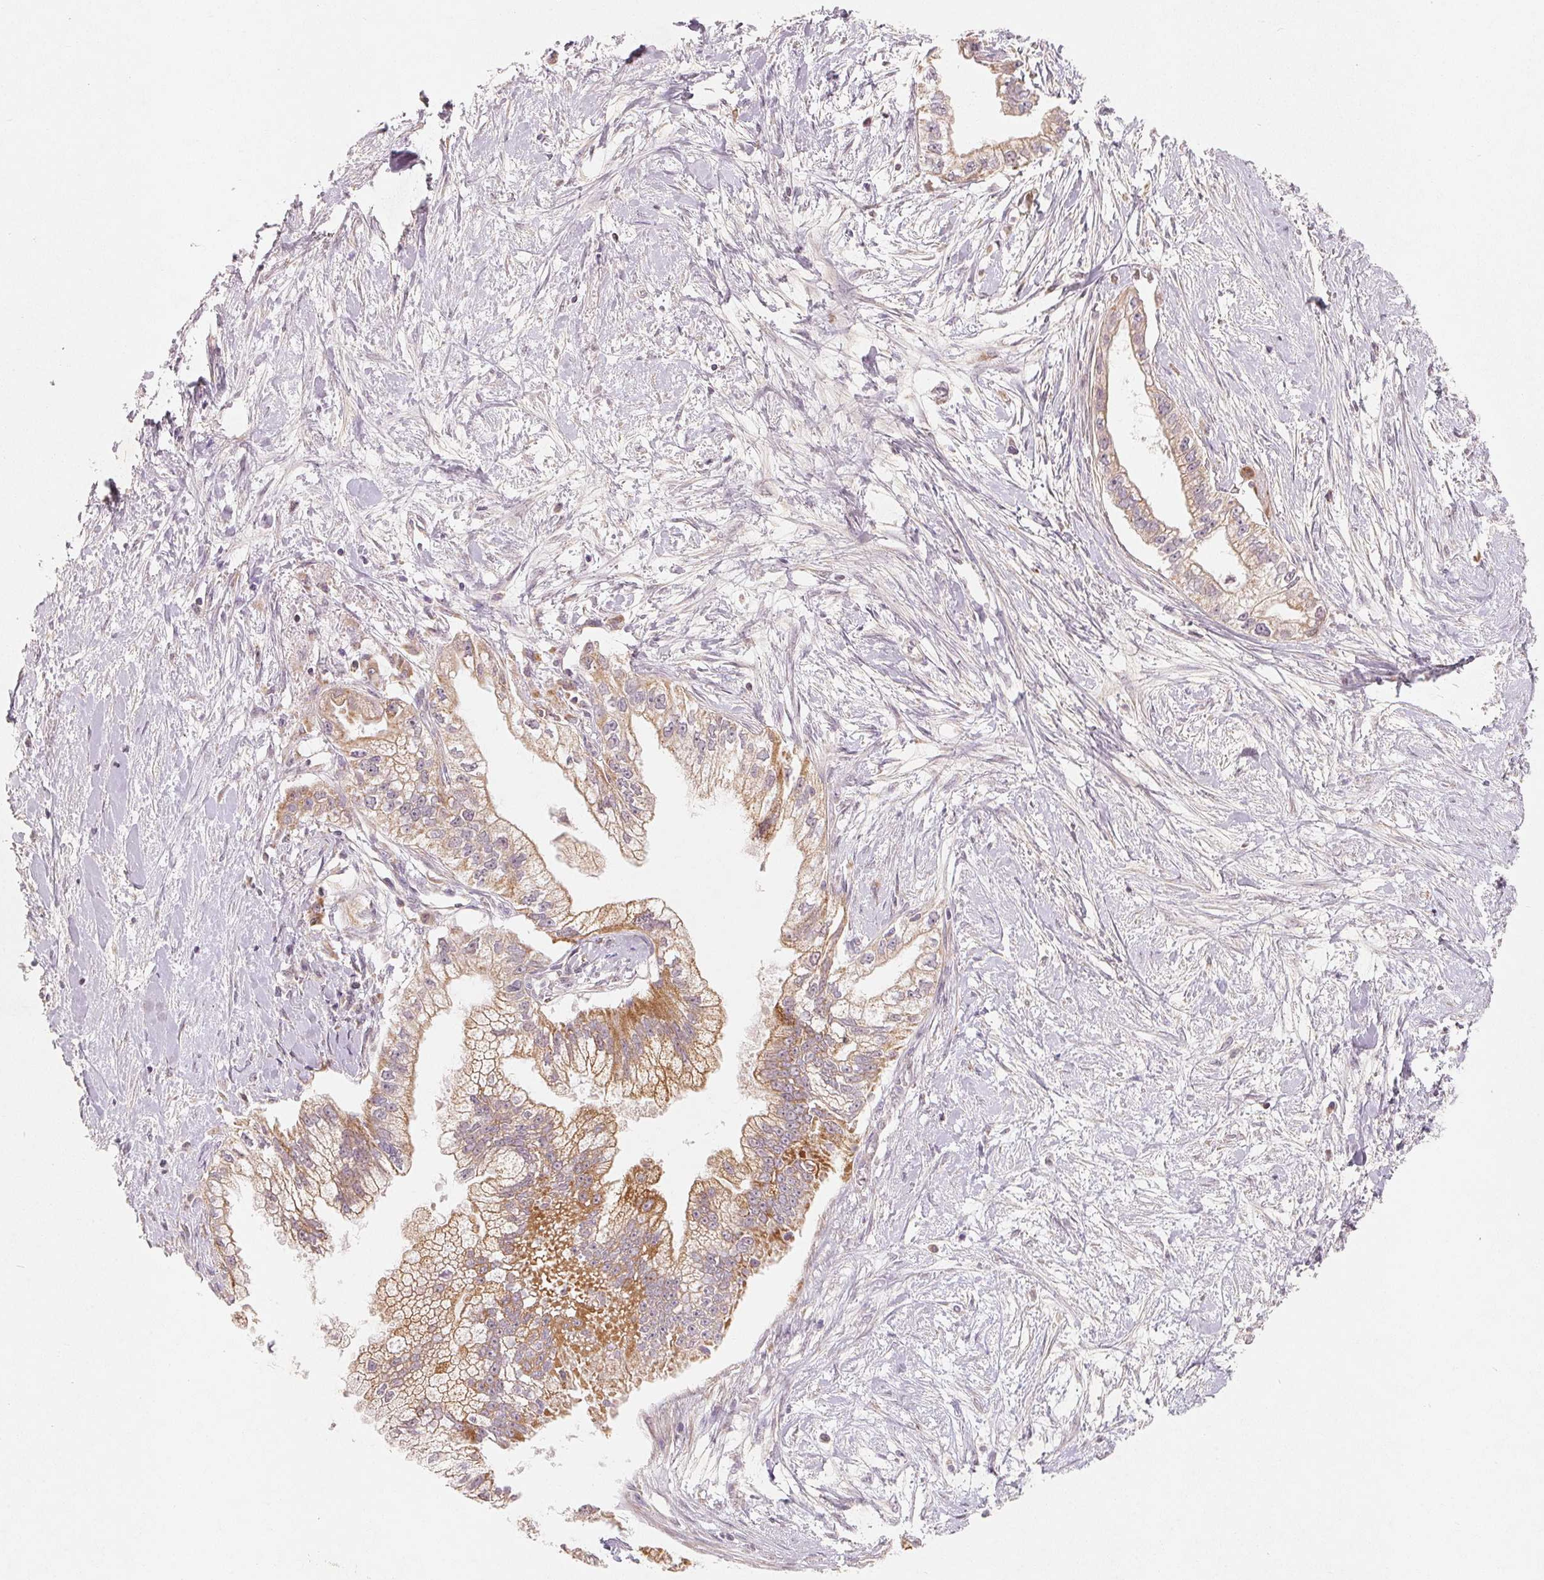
{"staining": {"intensity": "moderate", "quantity": ">75%", "location": "cytoplasmic/membranous"}, "tissue": "pancreatic cancer", "cell_type": "Tumor cells", "image_type": "cancer", "snomed": [{"axis": "morphology", "description": "Adenocarcinoma, NOS"}, {"axis": "topography", "description": "Pancreas"}], "caption": "Immunohistochemistry staining of pancreatic cancer, which demonstrates medium levels of moderate cytoplasmic/membranous positivity in about >75% of tumor cells indicating moderate cytoplasmic/membranous protein positivity. The staining was performed using DAB (3,3'-diaminobenzidine) (brown) for protein detection and nuclei were counterstained in hematoxylin (blue).", "gene": "GHITM", "patient": {"sex": "male", "age": 70}}